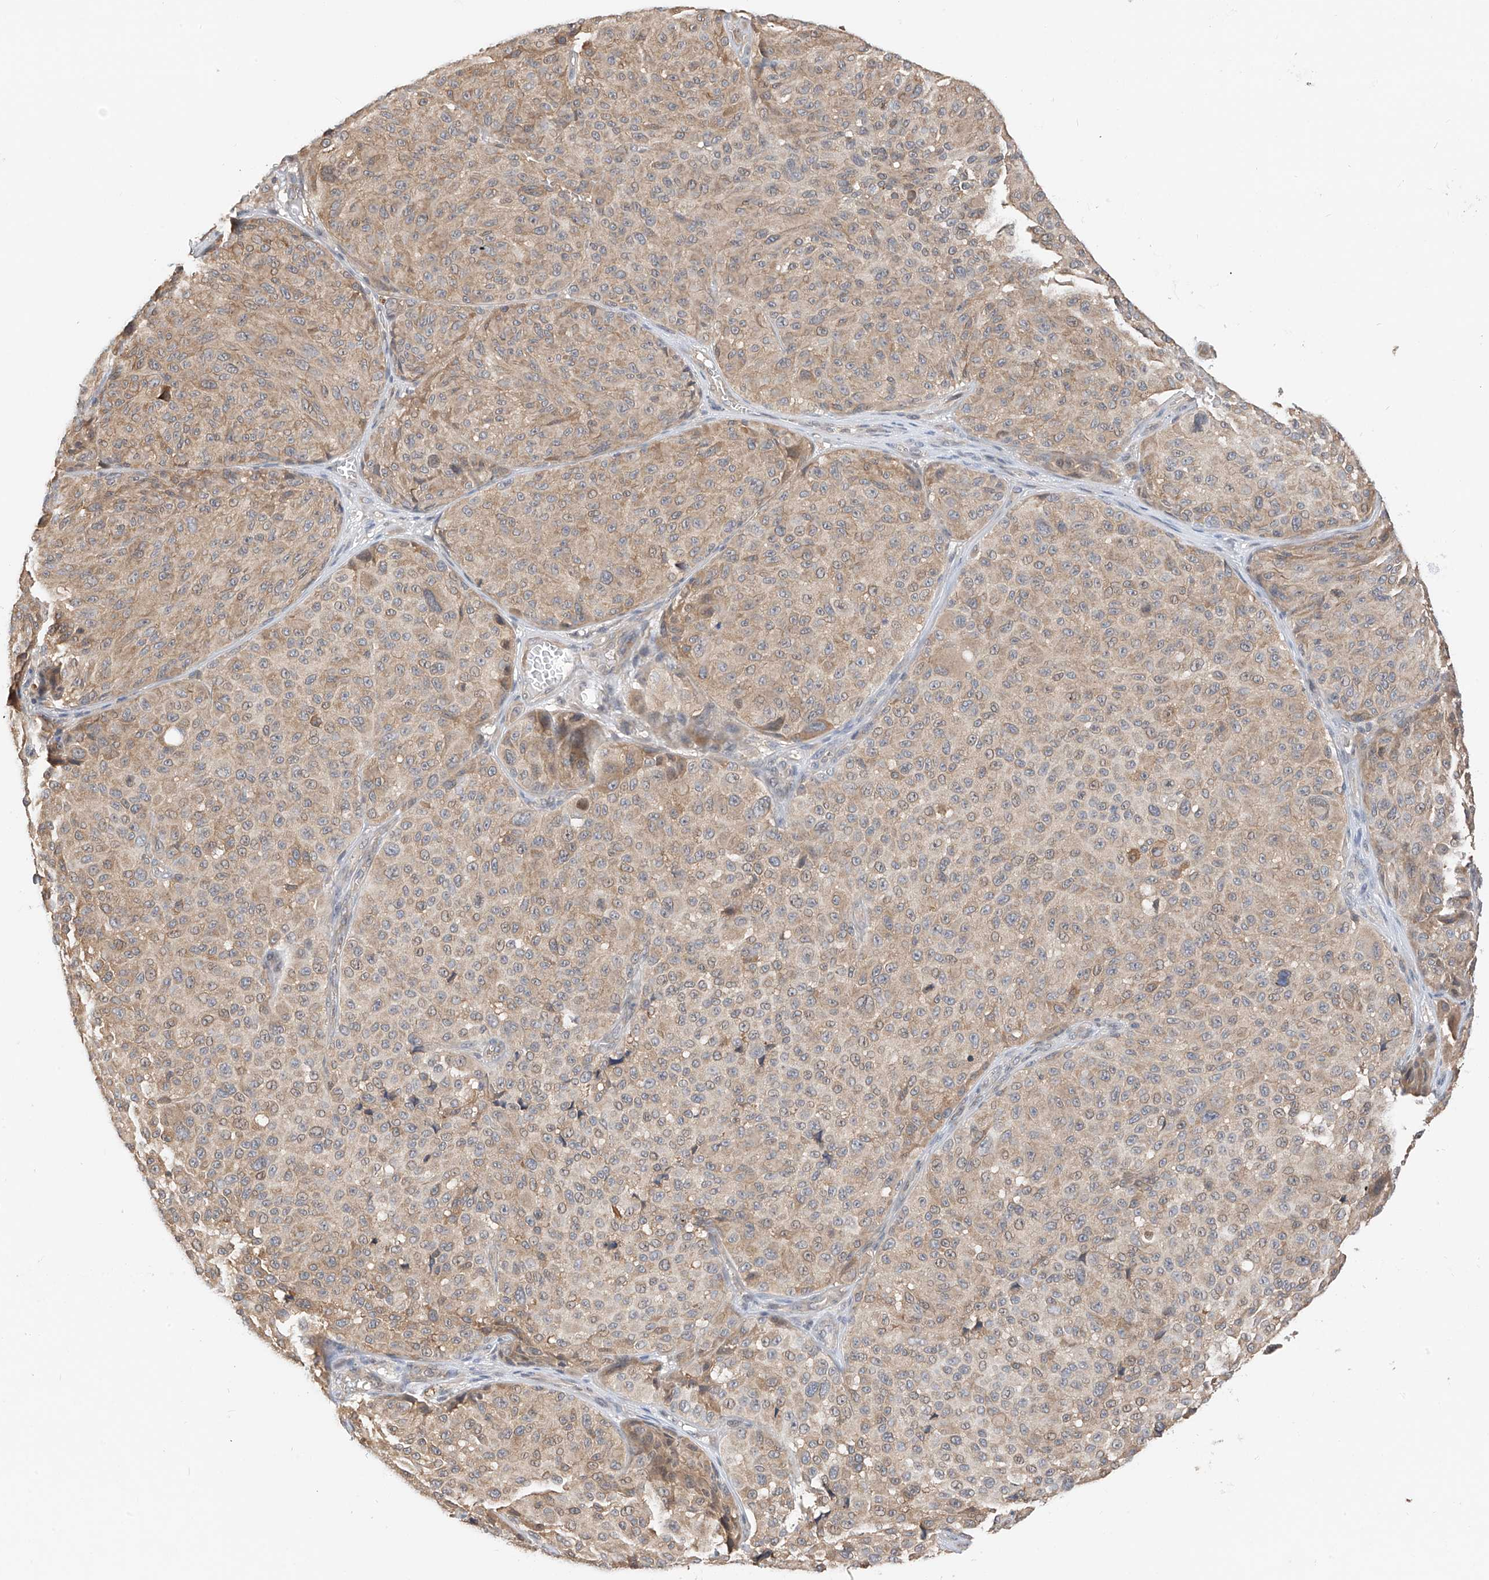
{"staining": {"intensity": "moderate", "quantity": ">75%", "location": "cytoplasmic/membranous"}, "tissue": "melanoma", "cell_type": "Tumor cells", "image_type": "cancer", "snomed": [{"axis": "morphology", "description": "Malignant melanoma, NOS"}, {"axis": "topography", "description": "Skin"}], "caption": "This histopathology image shows immunohistochemistry staining of malignant melanoma, with medium moderate cytoplasmic/membranous positivity in approximately >75% of tumor cells.", "gene": "PPA2", "patient": {"sex": "male", "age": 83}}